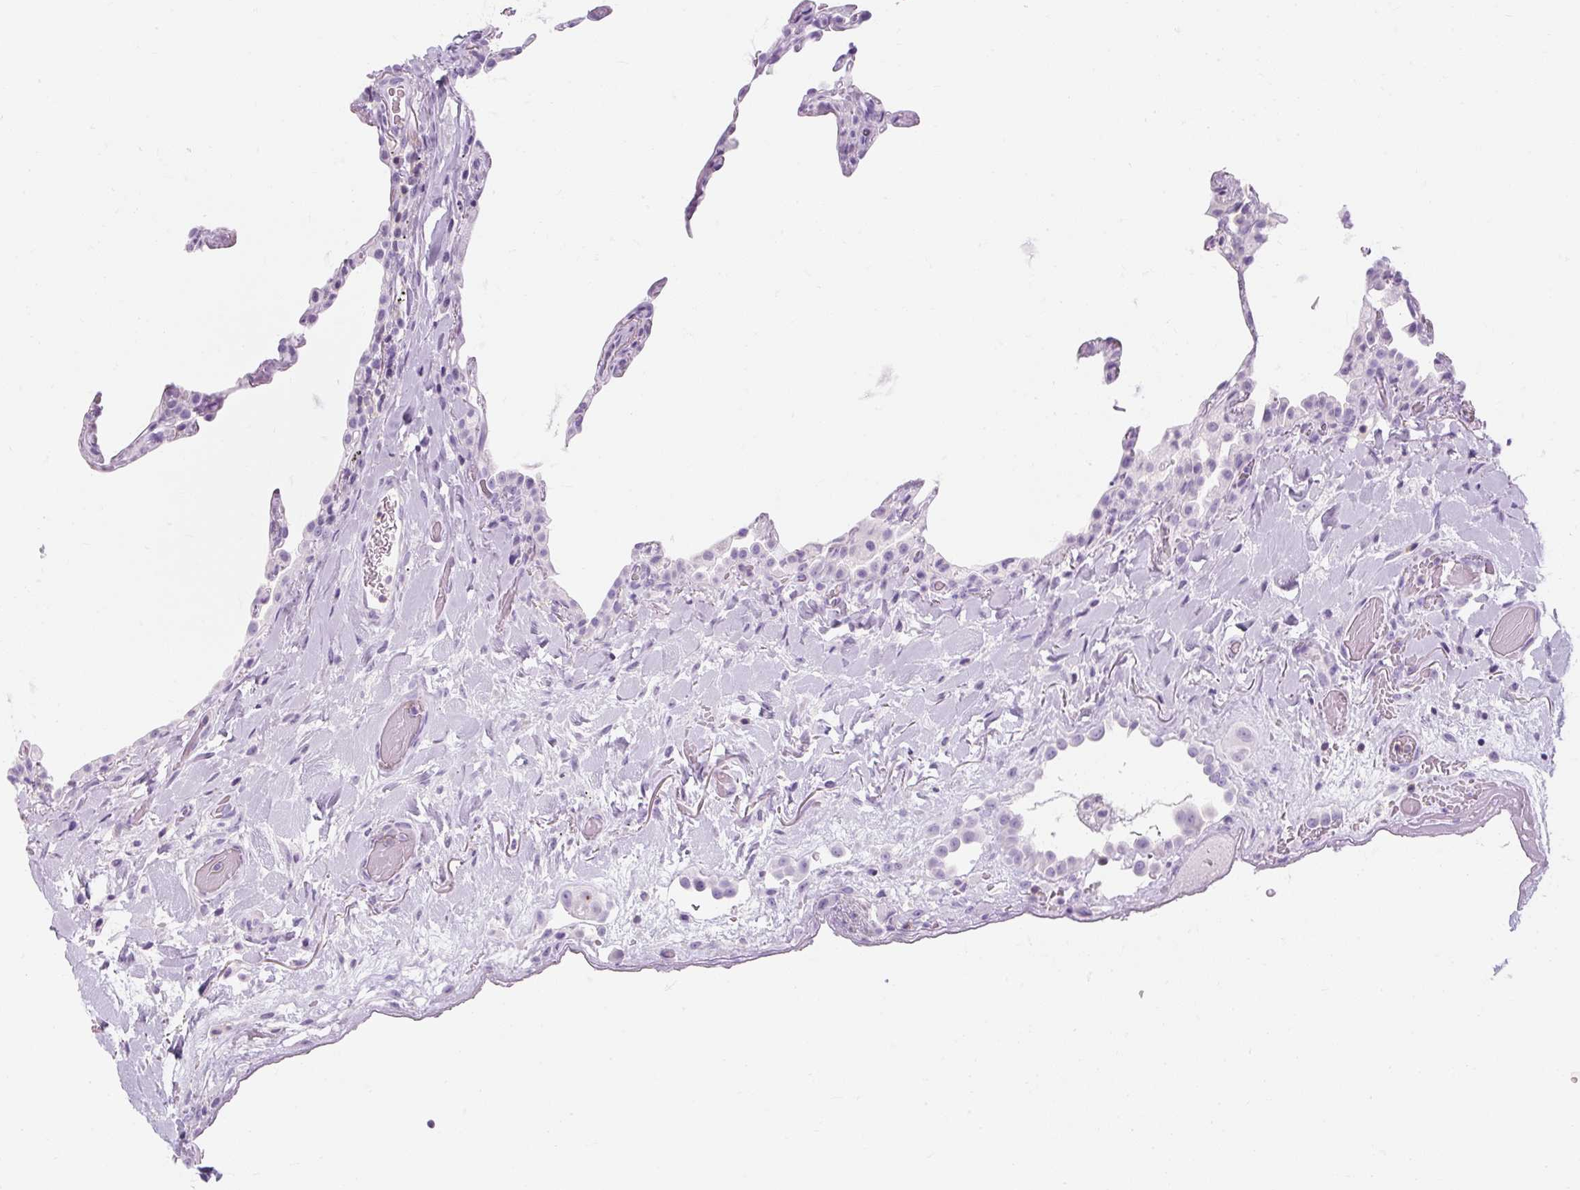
{"staining": {"intensity": "negative", "quantity": "none", "location": "none"}, "tissue": "lung", "cell_type": "Alveolar cells", "image_type": "normal", "snomed": [{"axis": "morphology", "description": "Normal tissue, NOS"}, {"axis": "topography", "description": "Lung"}], "caption": "DAB (3,3'-diaminobenzidine) immunohistochemical staining of benign human lung demonstrates no significant staining in alveolar cells.", "gene": "TIGD2", "patient": {"sex": "female", "age": 57}}